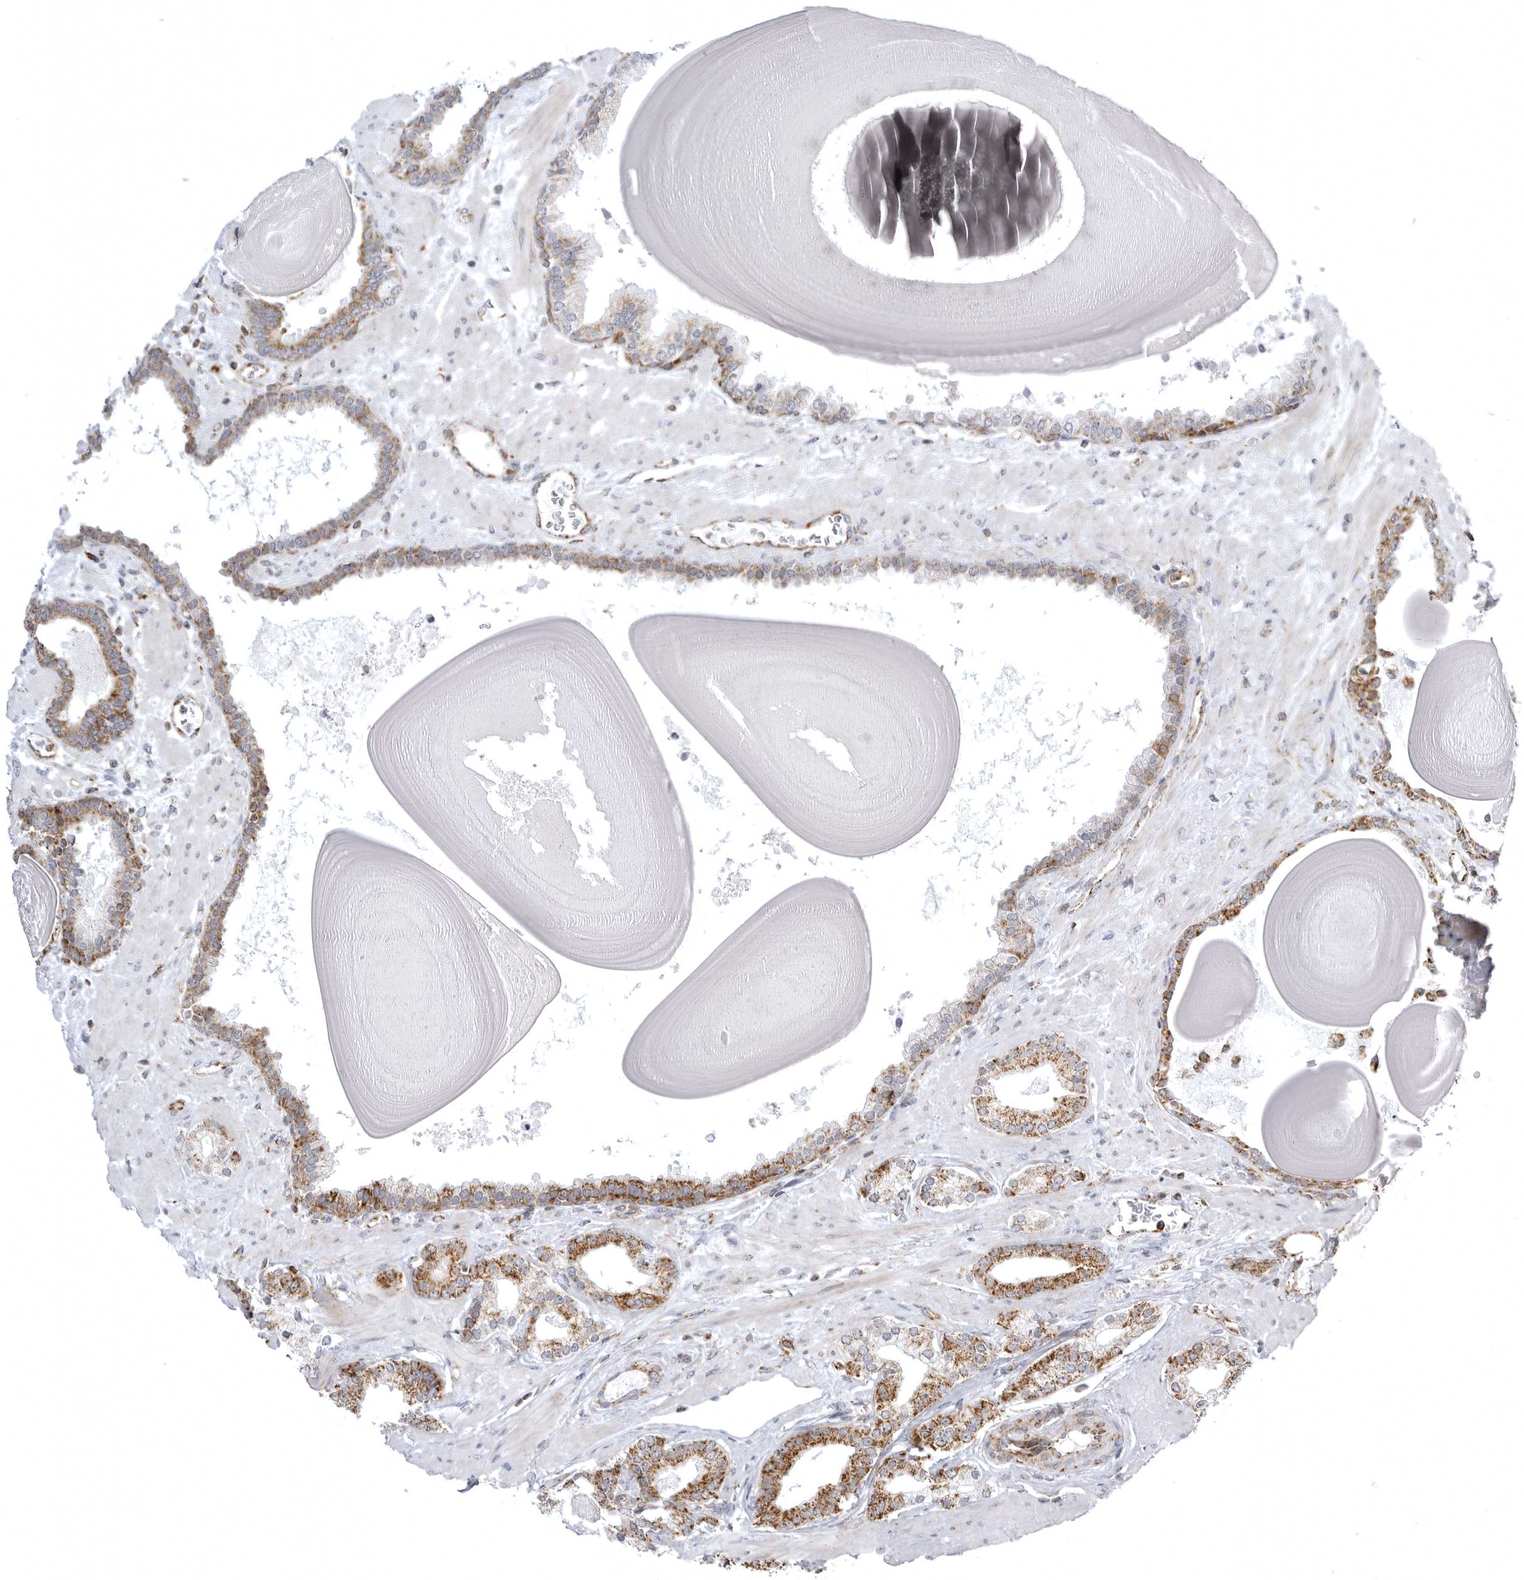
{"staining": {"intensity": "moderate", "quantity": "25%-75%", "location": "cytoplasmic/membranous"}, "tissue": "prostate cancer", "cell_type": "Tumor cells", "image_type": "cancer", "snomed": [{"axis": "morphology", "description": "Adenocarcinoma, Low grade"}, {"axis": "topography", "description": "Prostate"}], "caption": "Immunohistochemical staining of prostate cancer (low-grade adenocarcinoma) reveals moderate cytoplasmic/membranous protein staining in about 25%-75% of tumor cells.", "gene": "TUFM", "patient": {"sex": "male", "age": 70}}